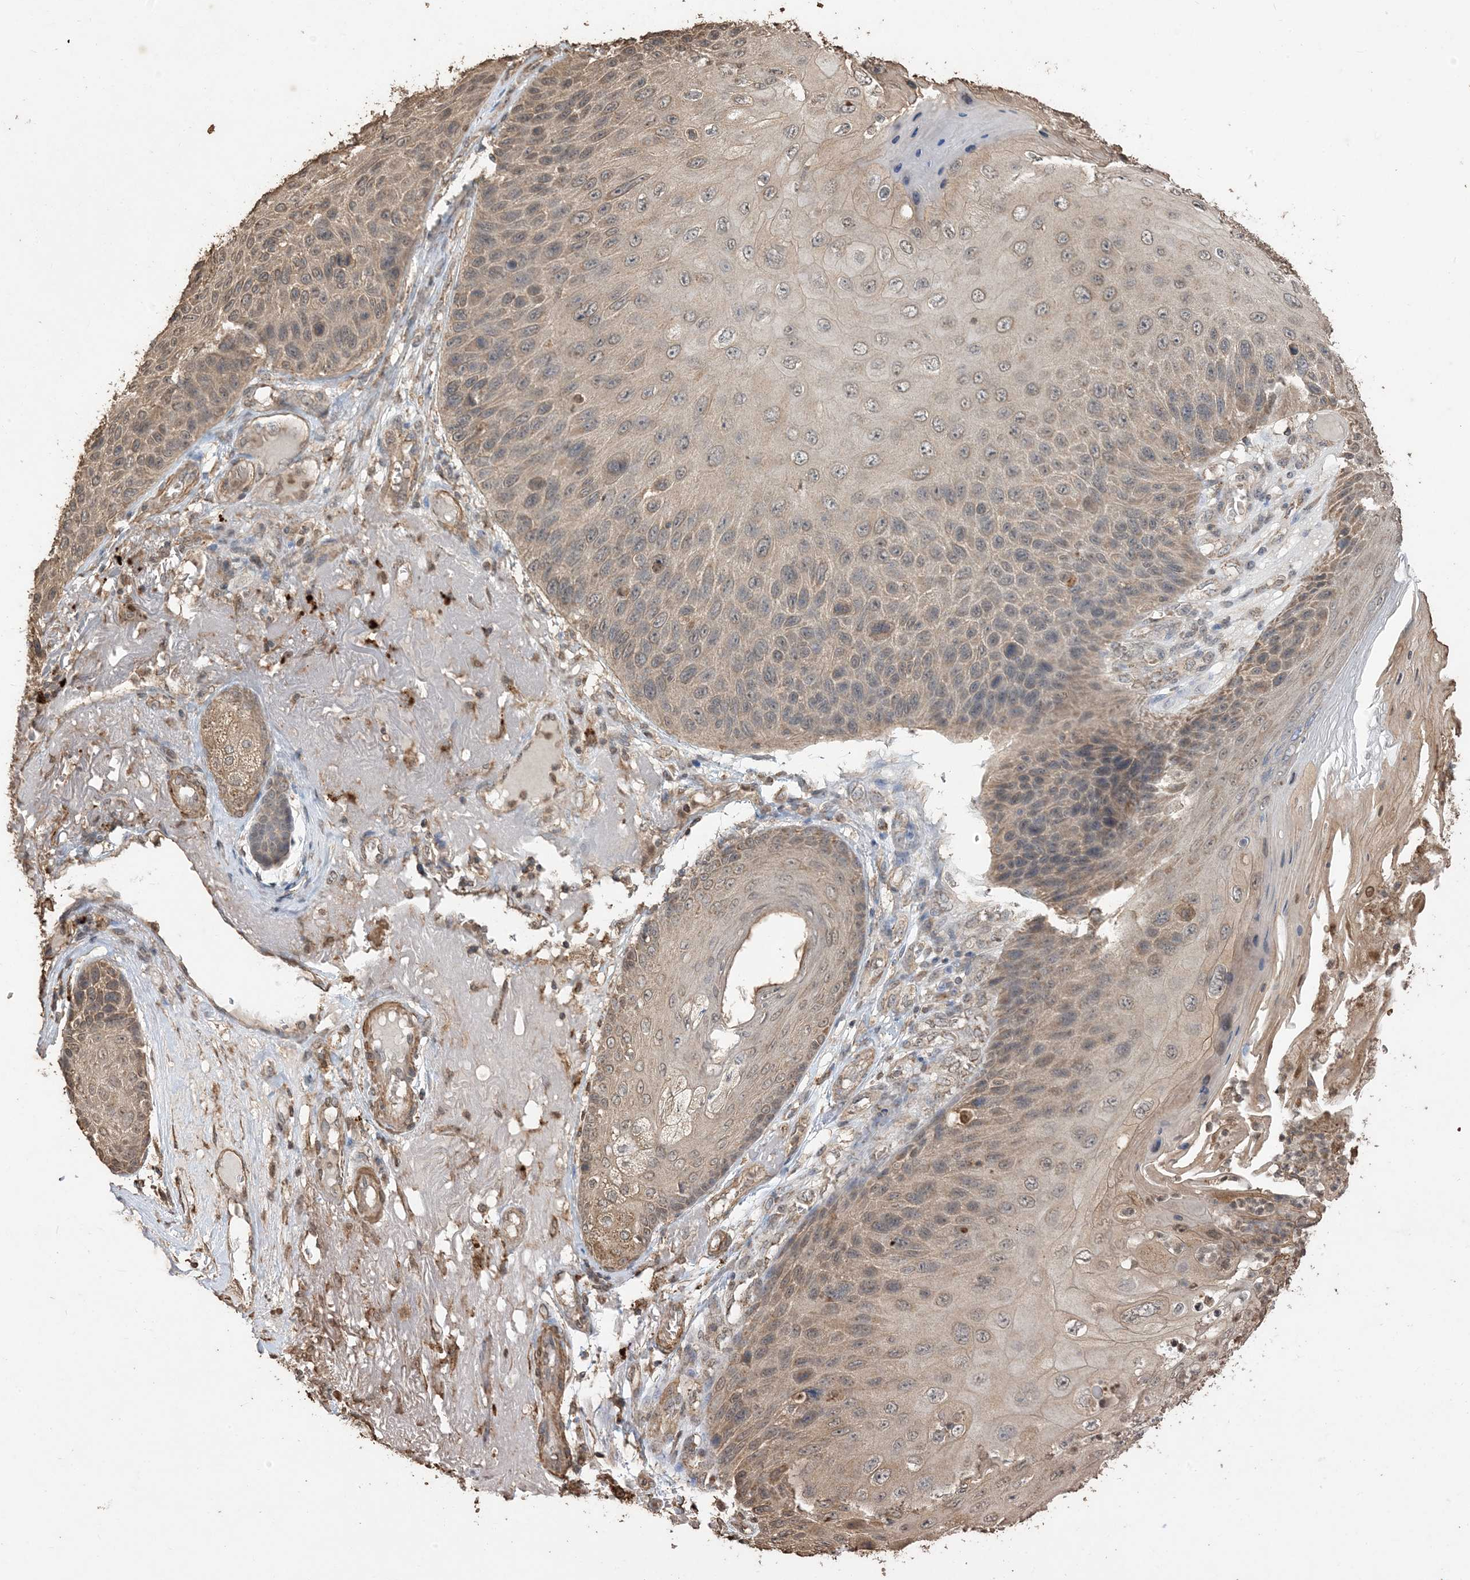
{"staining": {"intensity": "weak", "quantity": "25%-75%", "location": "cytoplasmic/membranous"}, "tissue": "skin cancer", "cell_type": "Tumor cells", "image_type": "cancer", "snomed": [{"axis": "morphology", "description": "Squamous cell carcinoma, NOS"}, {"axis": "topography", "description": "Skin"}], "caption": "This is an image of immunohistochemistry (IHC) staining of squamous cell carcinoma (skin), which shows weak staining in the cytoplasmic/membranous of tumor cells.", "gene": "HPS4", "patient": {"sex": "female", "age": 88}}